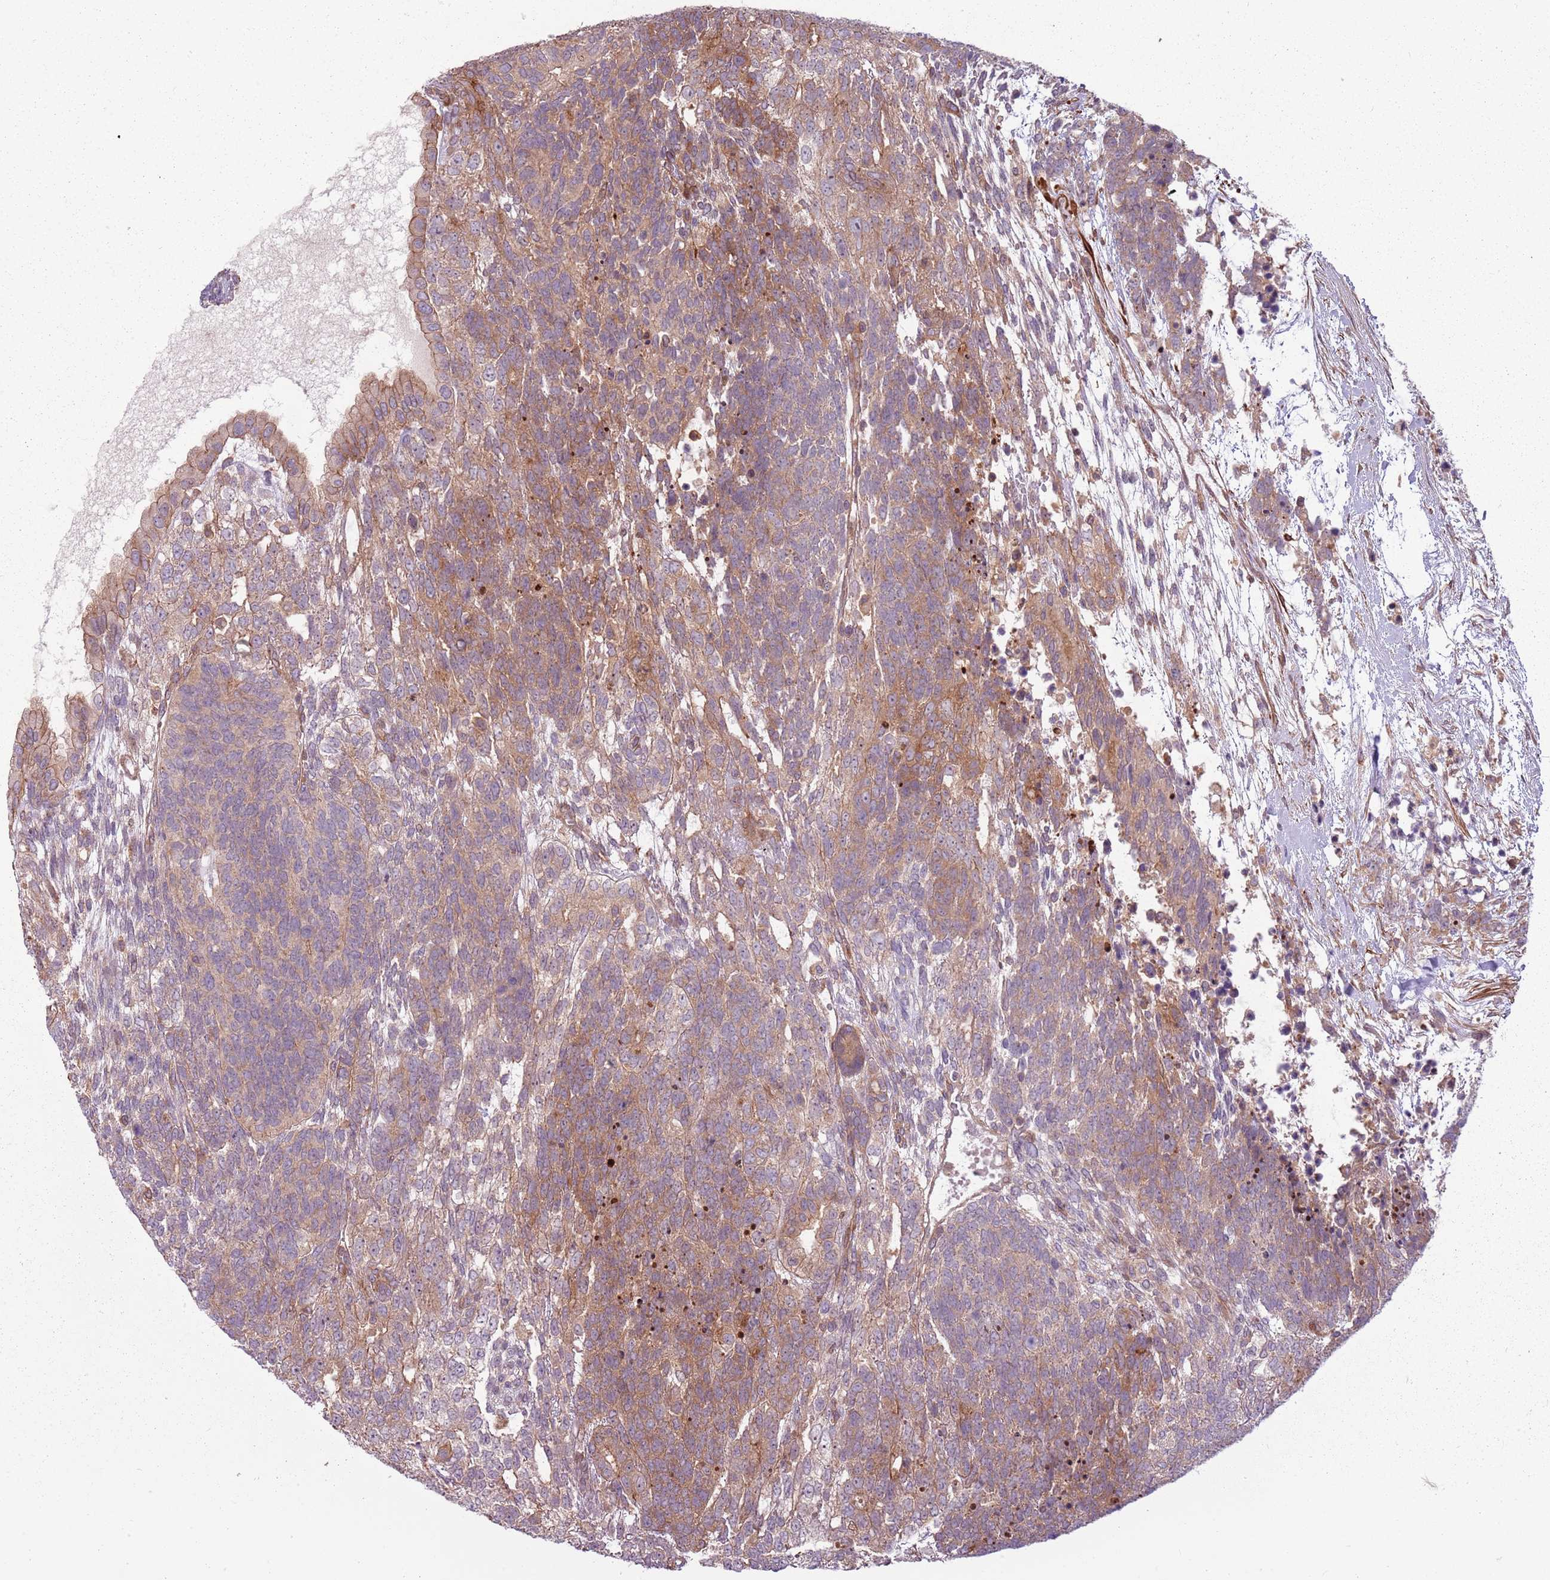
{"staining": {"intensity": "moderate", "quantity": "25%-75%", "location": "cytoplasmic/membranous"}, "tissue": "testis cancer", "cell_type": "Tumor cells", "image_type": "cancer", "snomed": [{"axis": "morphology", "description": "Carcinoma, Embryonal, NOS"}, {"axis": "topography", "description": "Testis"}], "caption": "Protein staining of testis cancer (embryonal carcinoma) tissue displays moderate cytoplasmic/membranous expression in approximately 25%-75% of tumor cells.", "gene": "RPL21", "patient": {"sex": "male", "age": 23}}